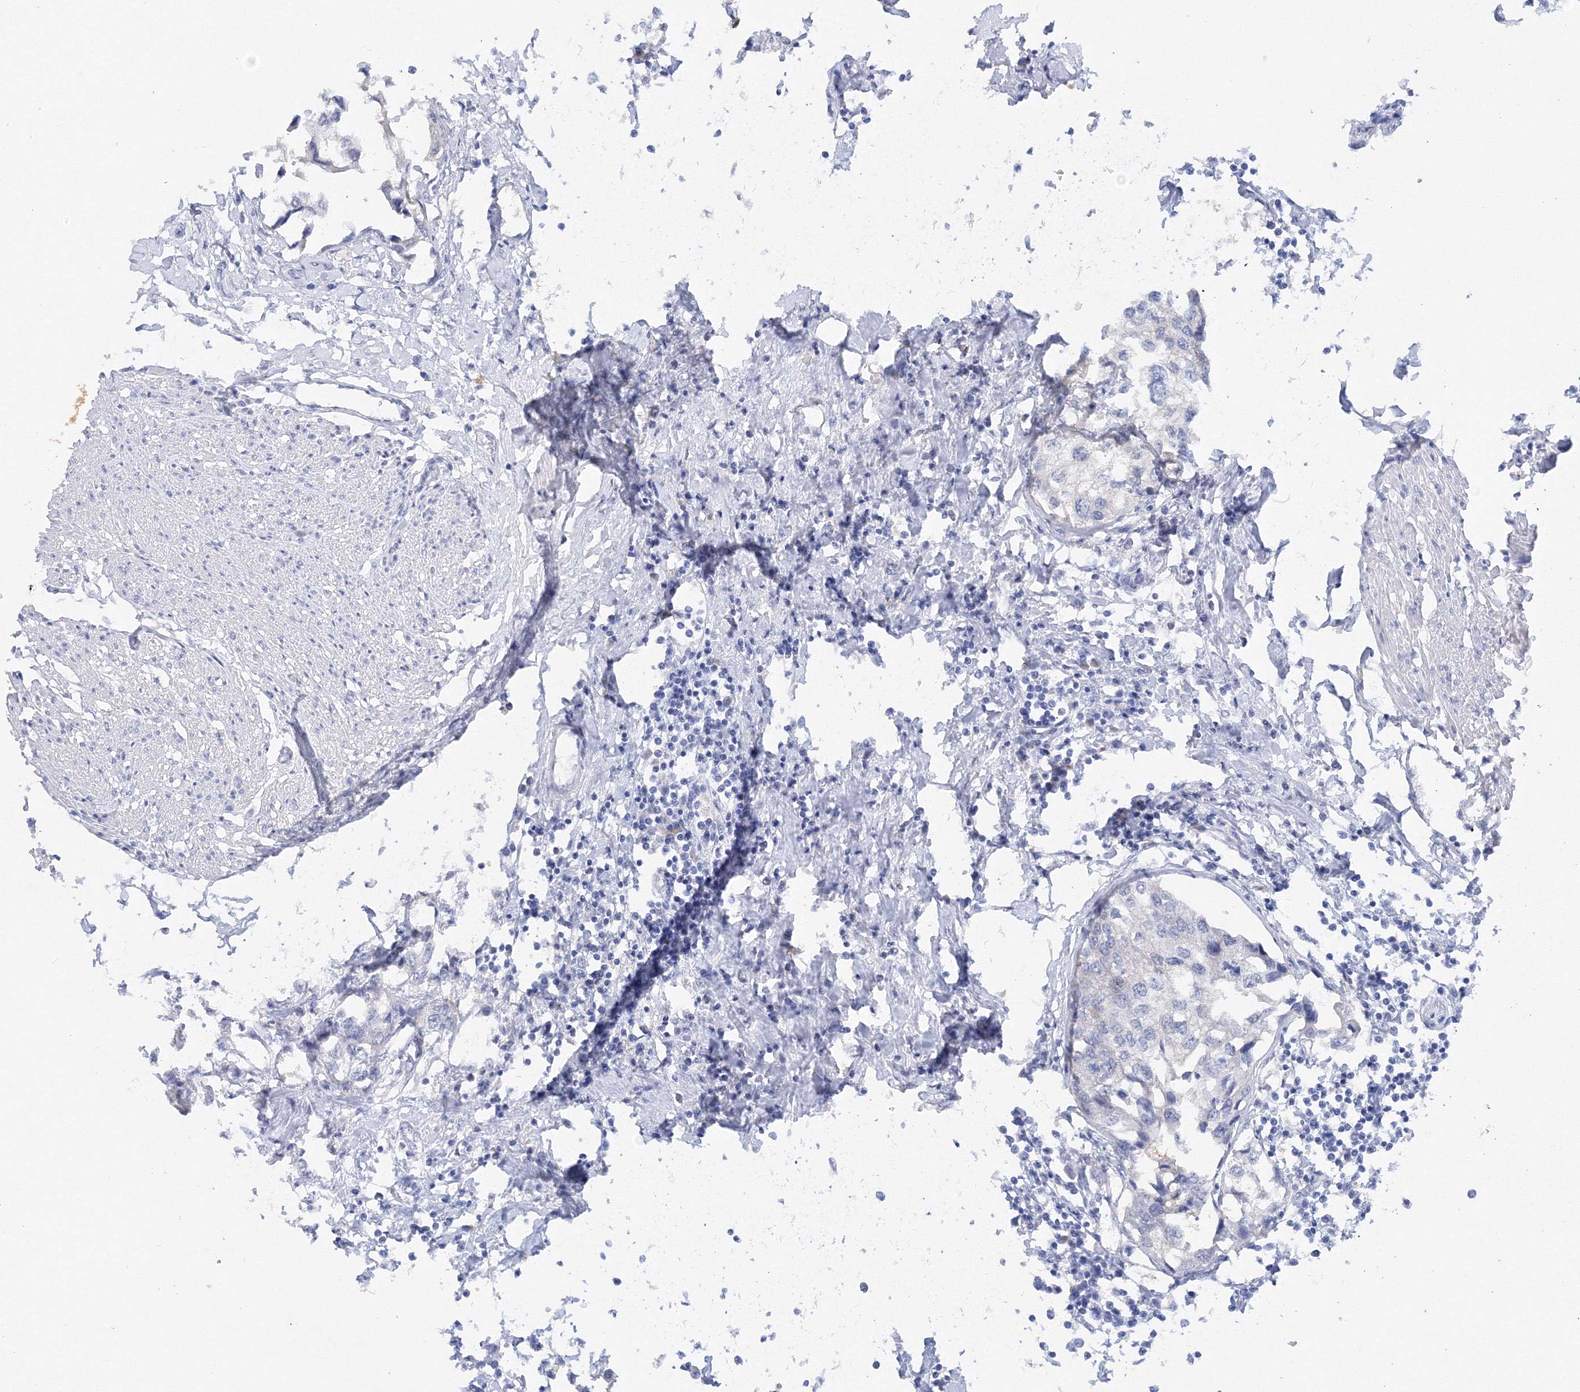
{"staining": {"intensity": "negative", "quantity": "none", "location": "none"}, "tissue": "urothelial cancer", "cell_type": "Tumor cells", "image_type": "cancer", "snomed": [{"axis": "morphology", "description": "Urothelial carcinoma, High grade"}, {"axis": "topography", "description": "Urinary bladder"}], "caption": "High-grade urothelial carcinoma stained for a protein using immunohistochemistry shows no positivity tumor cells.", "gene": "TAMM41", "patient": {"sex": "male", "age": 64}}